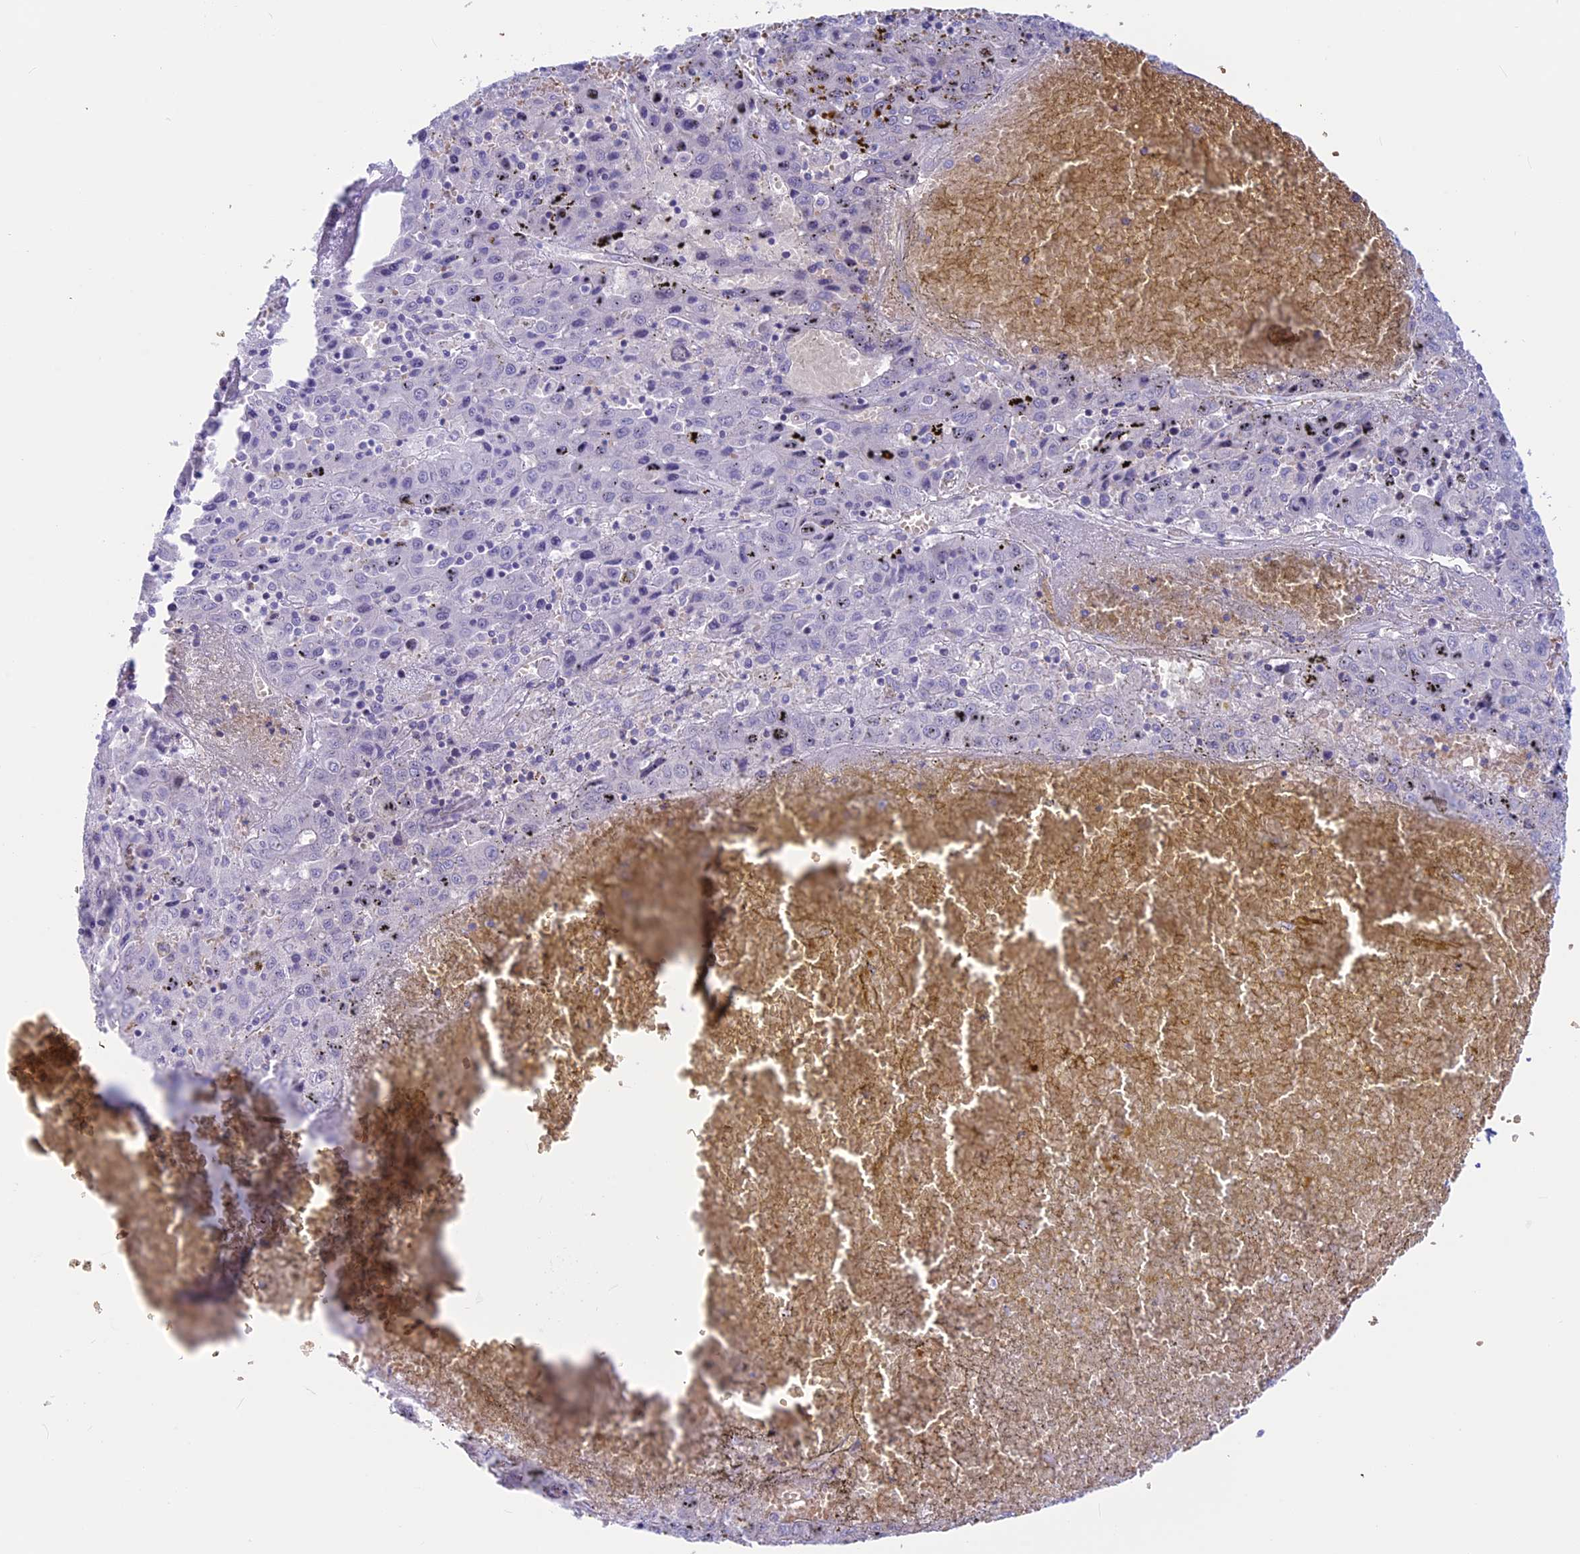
{"staining": {"intensity": "negative", "quantity": "none", "location": "none"}, "tissue": "liver cancer", "cell_type": "Tumor cells", "image_type": "cancer", "snomed": [{"axis": "morphology", "description": "Carcinoma, Hepatocellular, NOS"}, {"axis": "topography", "description": "Liver"}], "caption": "Immunohistochemical staining of liver hepatocellular carcinoma demonstrates no significant staining in tumor cells.", "gene": "GAPDHS", "patient": {"sex": "female", "age": 53}}